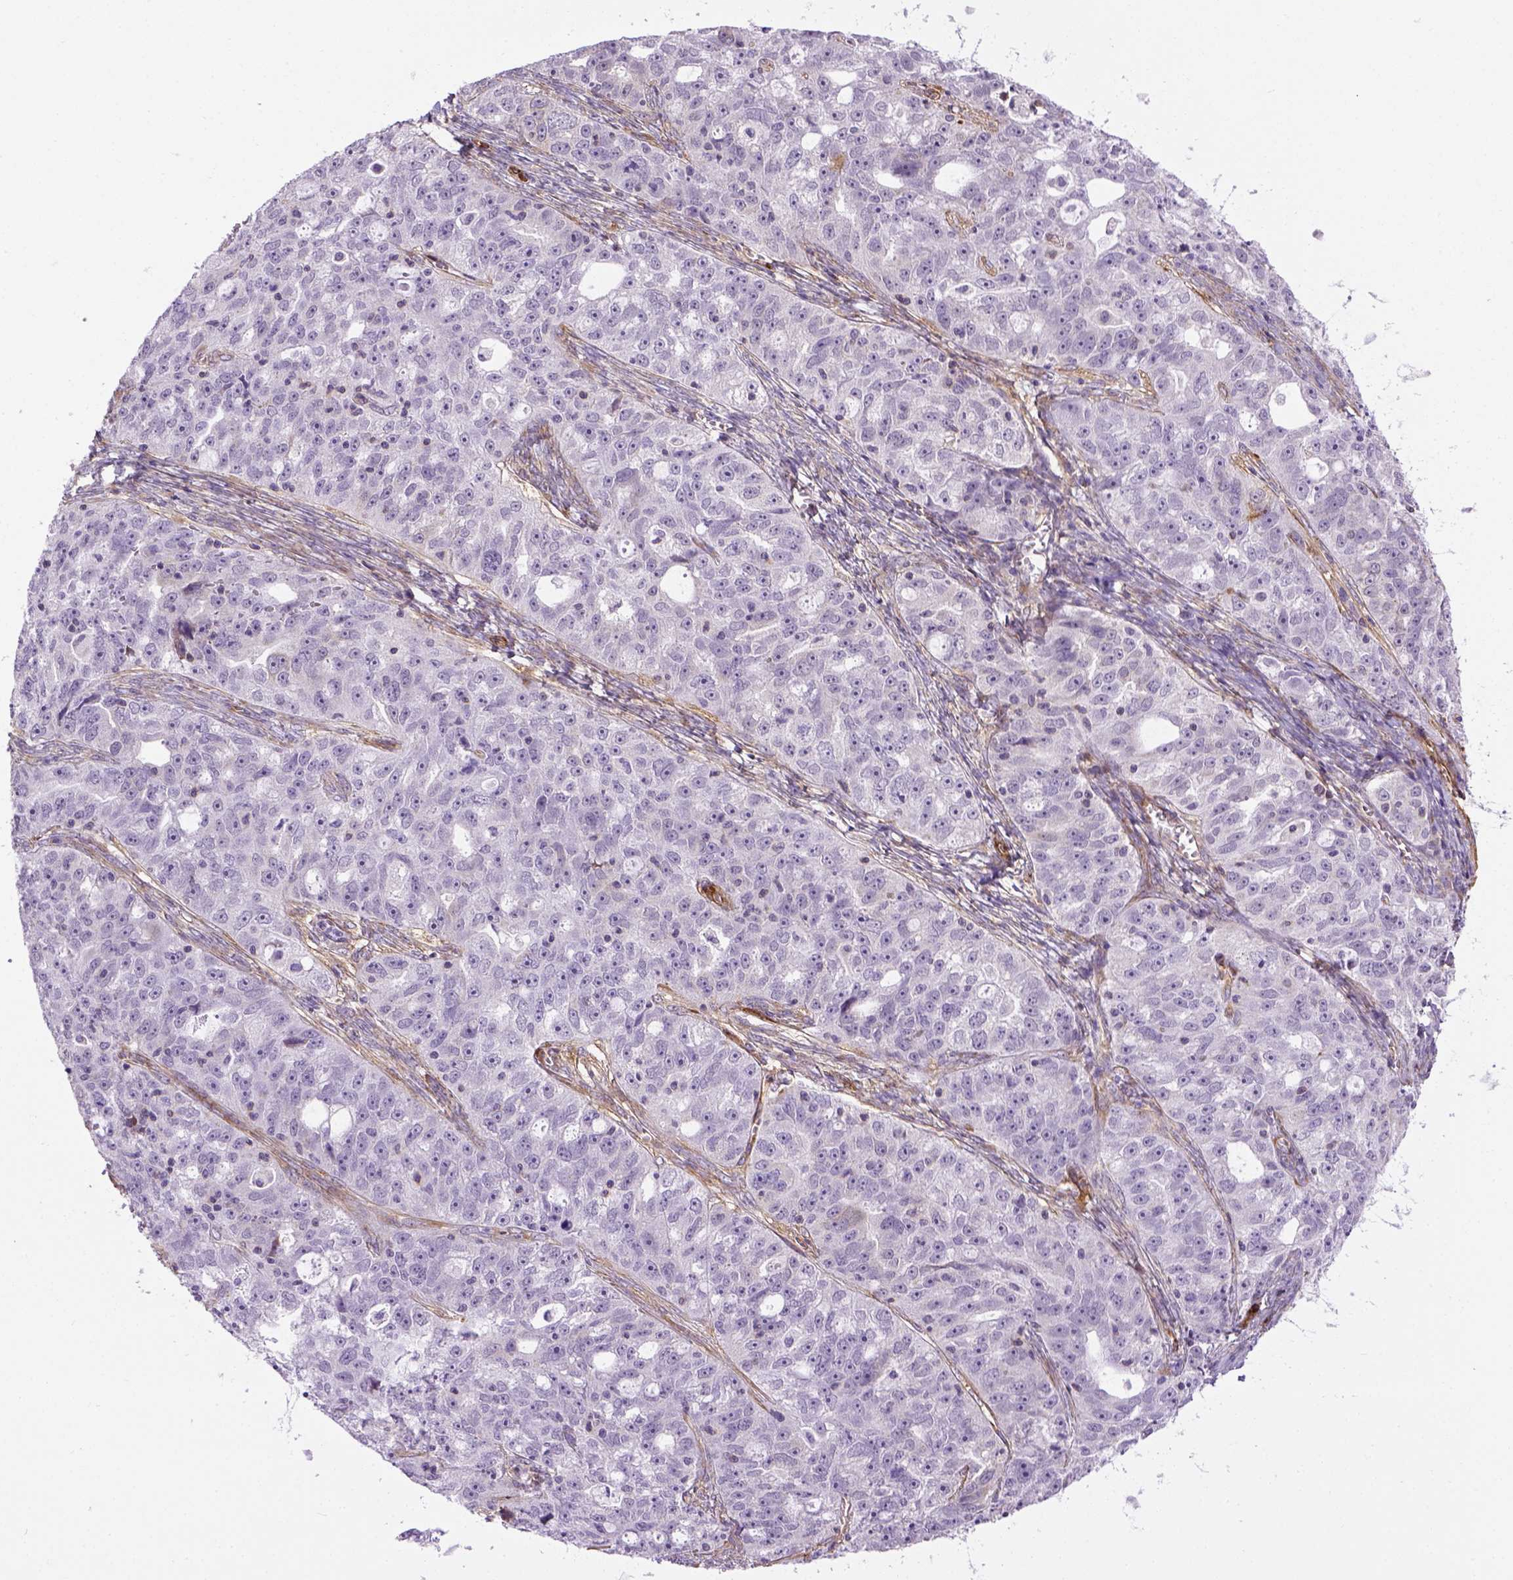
{"staining": {"intensity": "negative", "quantity": "none", "location": "none"}, "tissue": "ovarian cancer", "cell_type": "Tumor cells", "image_type": "cancer", "snomed": [{"axis": "morphology", "description": "Cystadenocarcinoma, serous, NOS"}, {"axis": "topography", "description": "Ovary"}], "caption": "Immunohistochemical staining of human ovarian serous cystadenocarcinoma exhibits no significant positivity in tumor cells.", "gene": "KAZN", "patient": {"sex": "female", "age": 51}}